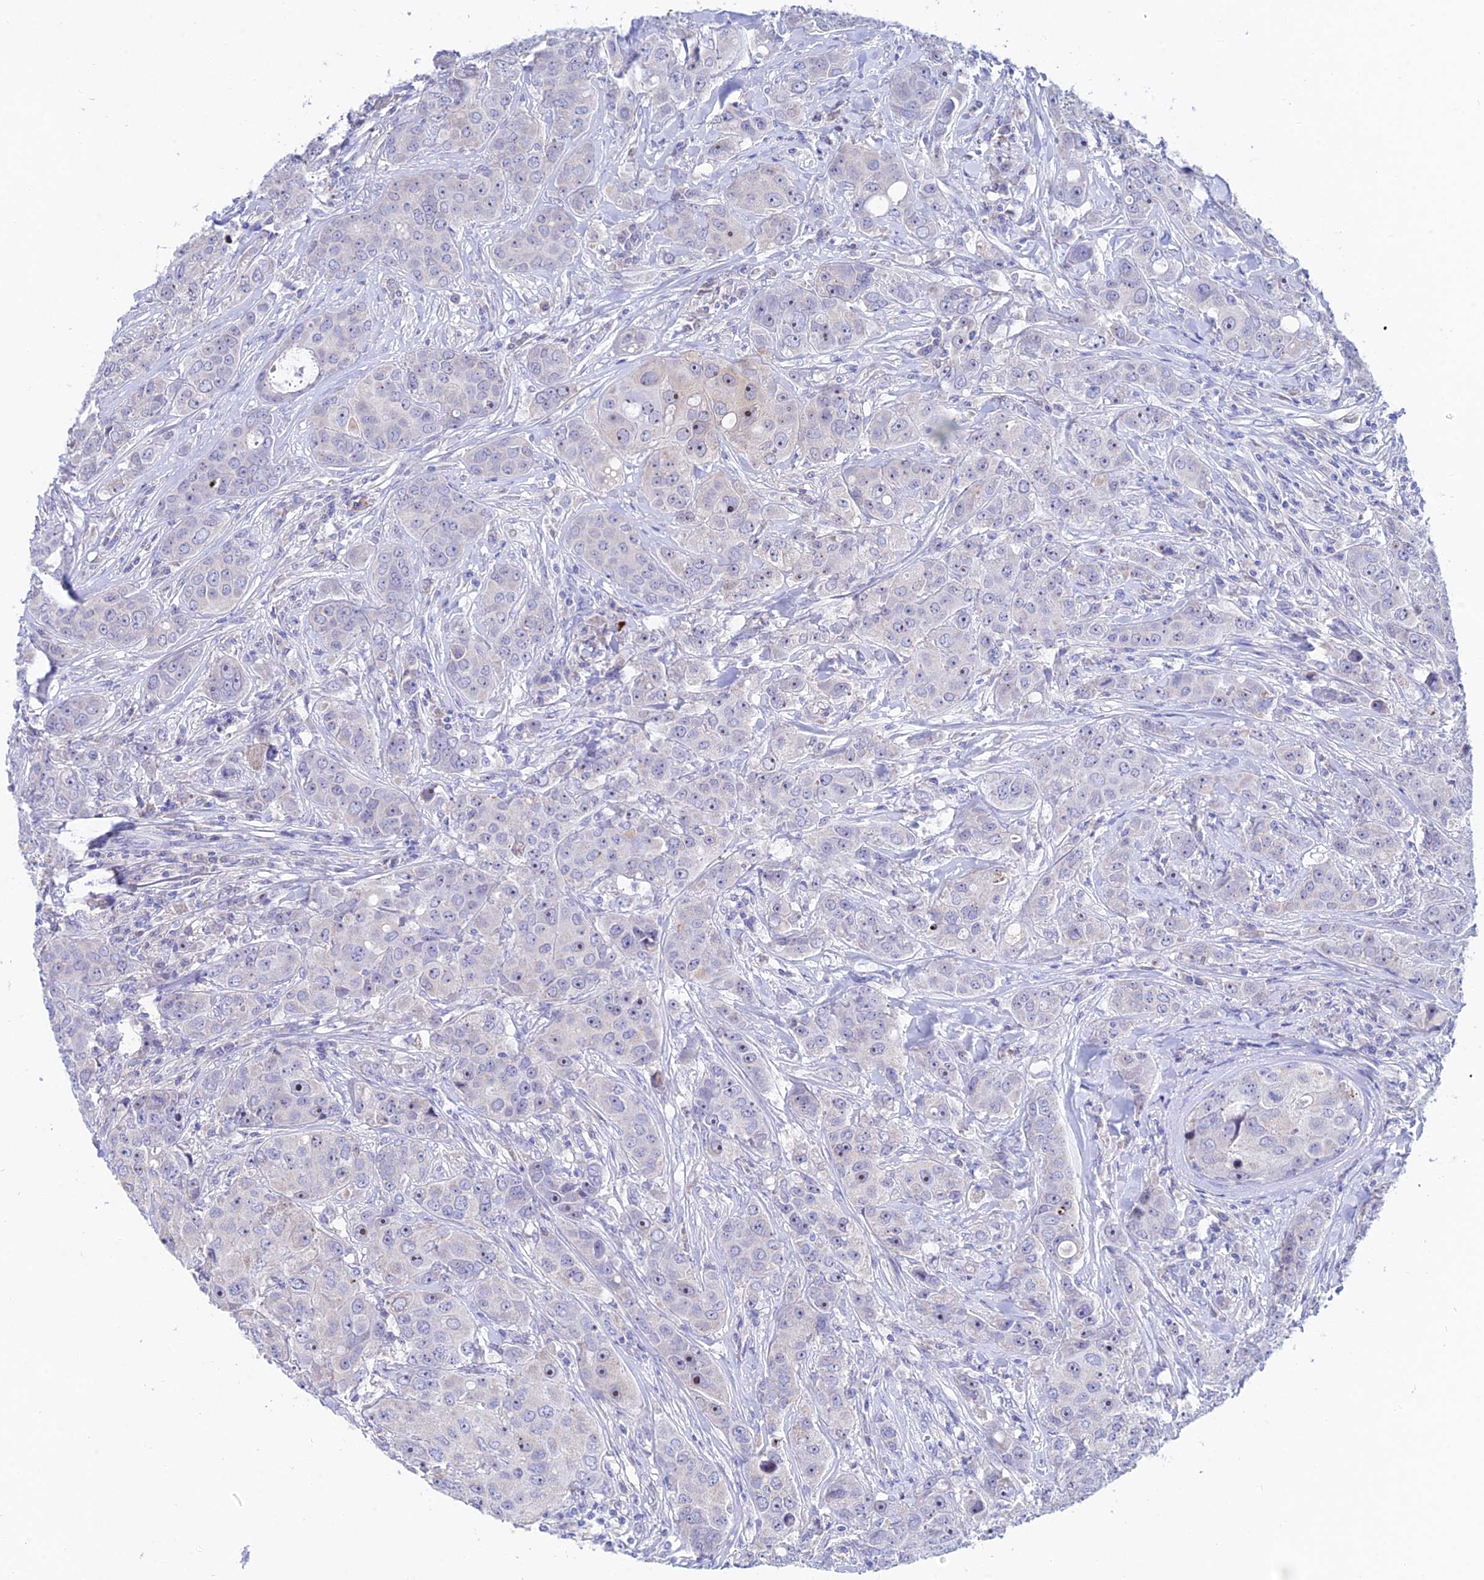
{"staining": {"intensity": "moderate", "quantity": "<25%", "location": "nuclear"}, "tissue": "breast cancer", "cell_type": "Tumor cells", "image_type": "cancer", "snomed": [{"axis": "morphology", "description": "Duct carcinoma"}, {"axis": "topography", "description": "Breast"}], "caption": "Tumor cells show low levels of moderate nuclear staining in about <25% of cells in breast cancer. (IHC, brightfield microscopy, high magnification).", "gene": "CEP41", "patient": {"sex": "female", "age": 43}}